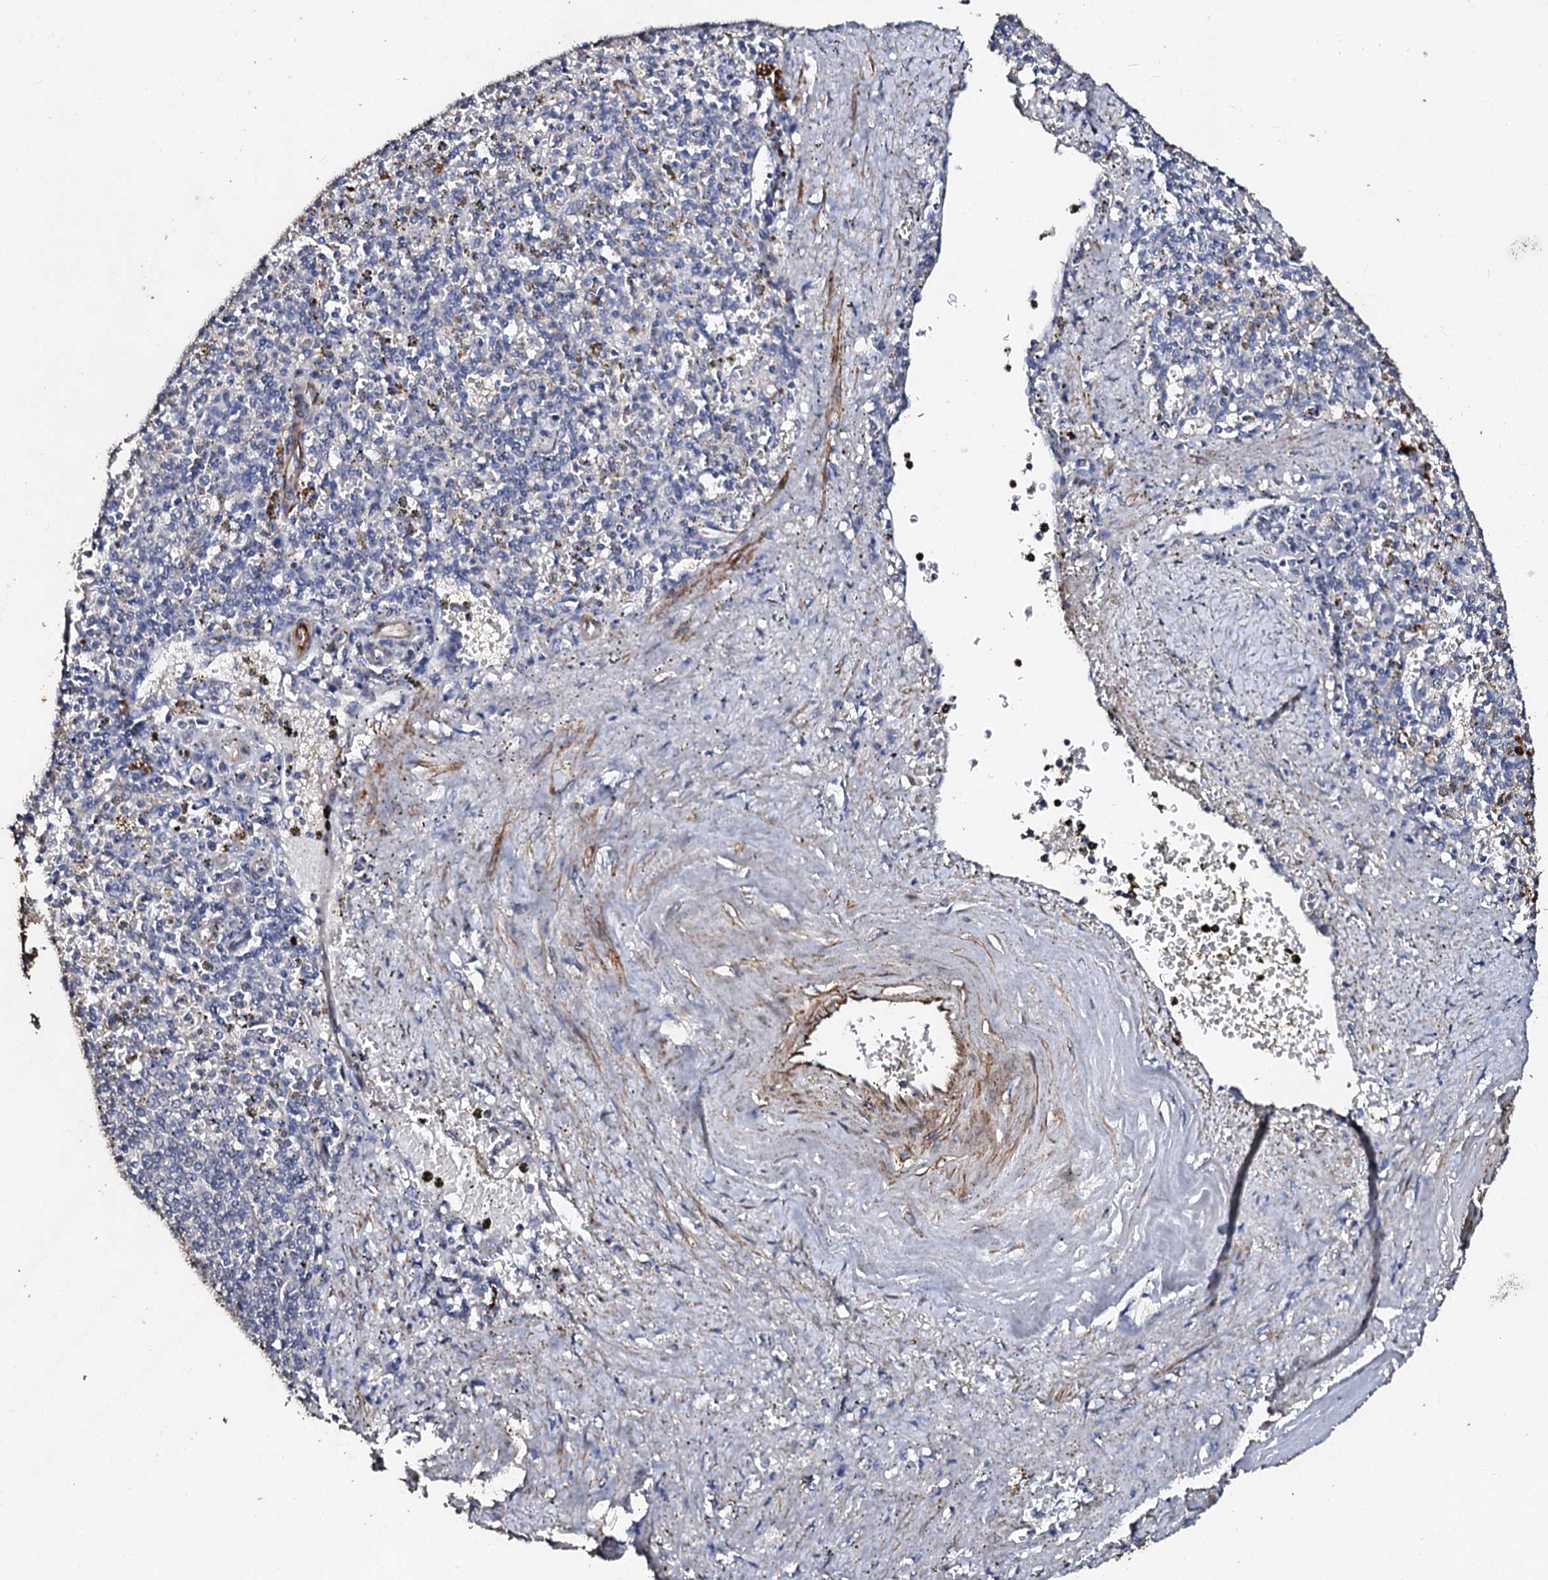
{"staining": {"intensity": "negative", "quantity": "none", "location": "none"}, "tissue": "spleen", "cell_type": "Cells in red pulp", "image_type": "normal", "snomed": [{"axis": "morphology", "description": "Normal tissue, NOS"}, {"axis": "topography", "description": "Spleen"}], "caption": "IHC of unremarkable spleen shows no staining in cells in red pulp.", "gene": "VPS36", "patient": {"sex": "male", "age": 72}}